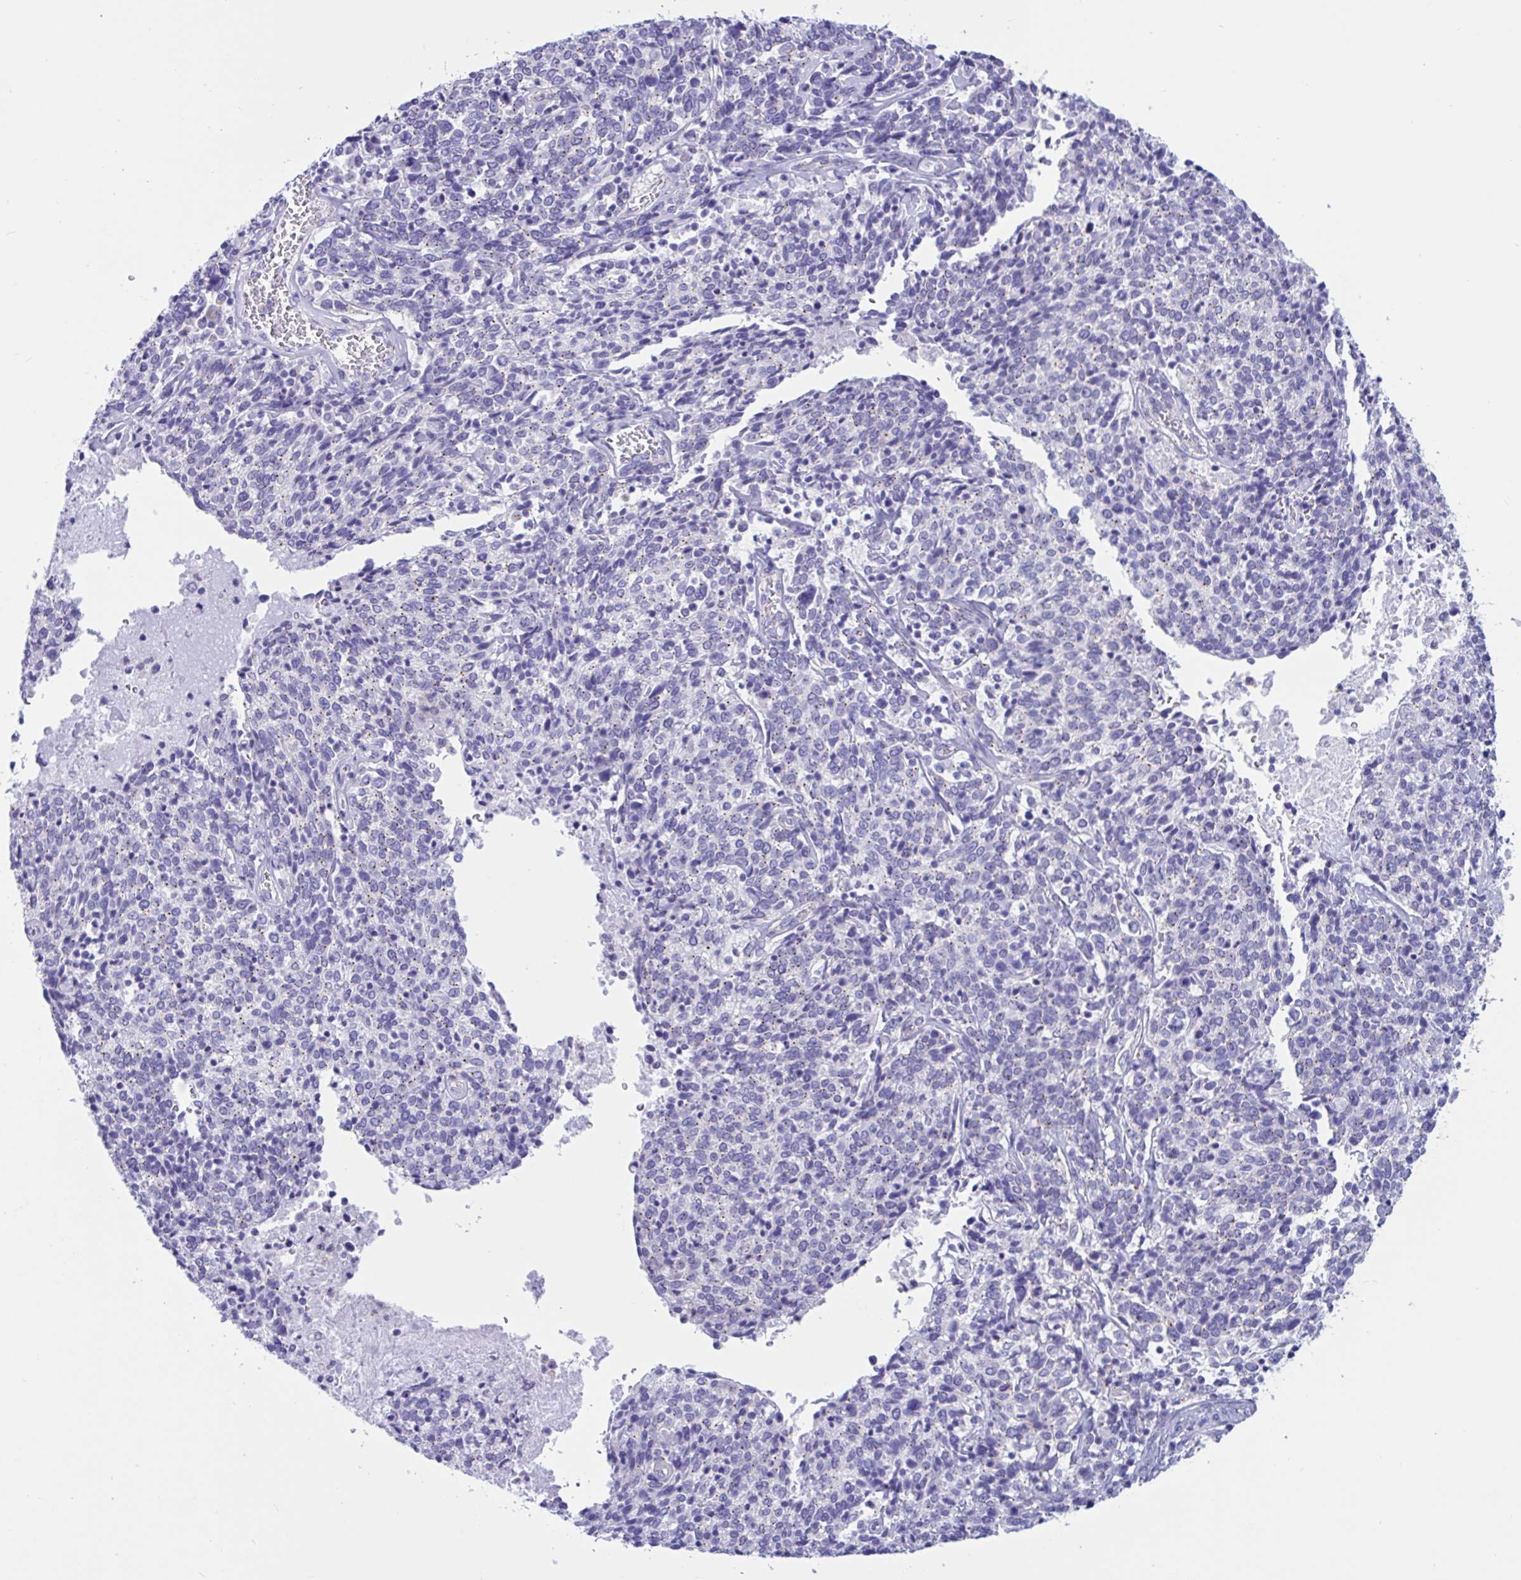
{"staining": {"intensity": "moderate", "quantity": "25%-75%", "location": "cytoplasmic/membranous"}, "tissue": "cervical cancer", "cell_type": "Tumor cells", "image_type": "cancer", "snomed": [{"axis": "morphology", "description": "Squamous cell carcinoma, NOS"}, {"axis": "topography", "description": "Cervix"}], "caption": "Approximately 25%-75% of tumor cells in human squamous cell carcinoma (cervical) exhibit moderate cytoplasmic/membranous protein staining as visualized by brown immunohistochemical staining.", "gene": "RNASE3", "patient": {"sex": "female", "age": 46}}